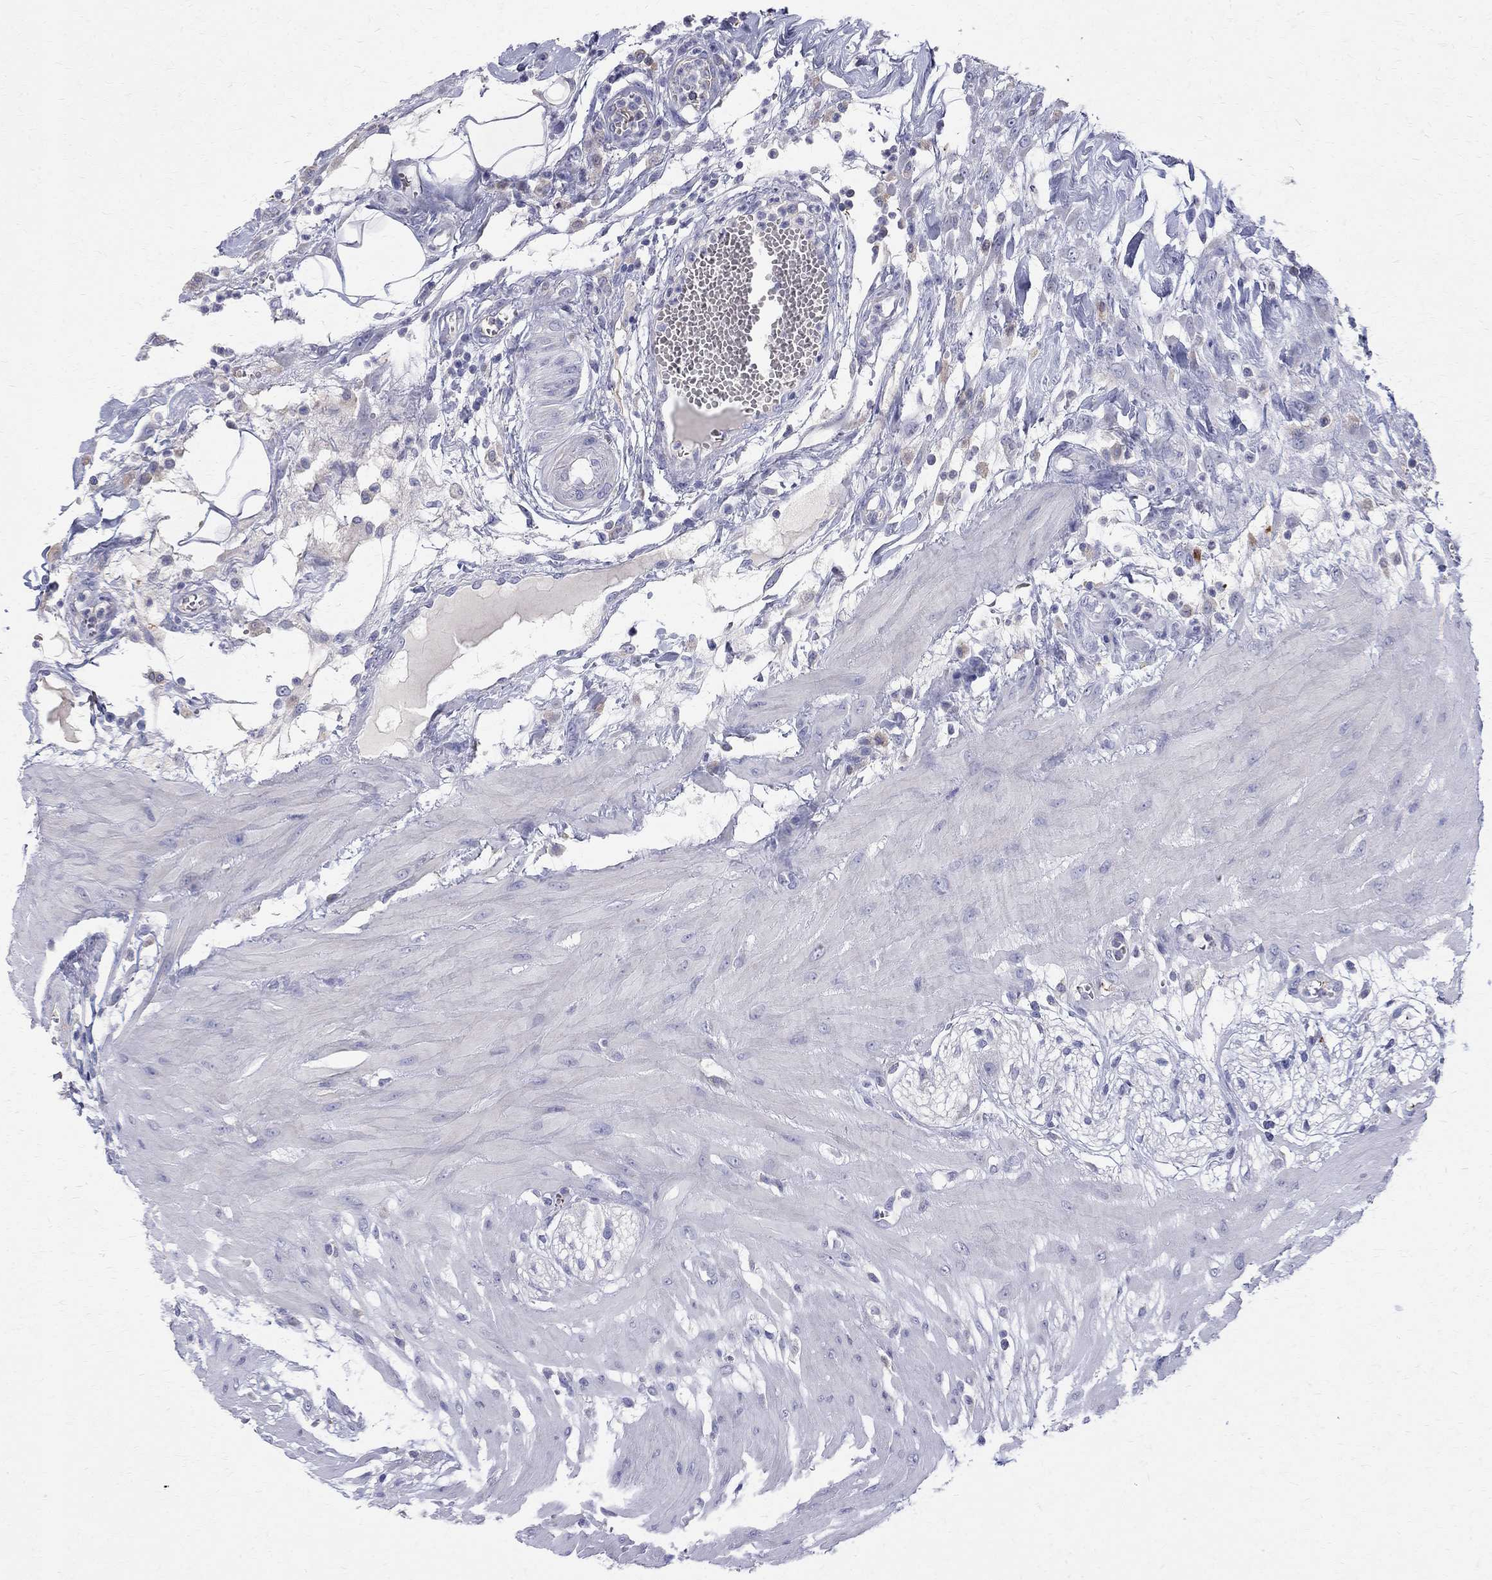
{"staining": {"intensity": "negative", "quantity": "none", "location": "none"}, "tissue": "colon", "cell_type": "Endothelial cells", "image_type": "normal", "snomed": [{"axis": "morphology", "description": "Normal tissue, NOS"}, {"axis": "morphology", "description": "Adenocarcinoma, NOS"}, {"axis": "topography", "description": "Colon"}], "caption": "This is a photomicrograph of IHC staining of unremarkable colon, which shows no staining in endothelial cells. (Brightfield microscopy of DAB (3,3'-diaminobenzidine) immunohistochemistry (IHC) at high magnification).", "gene": "AGER", "patient": {"sex": "male", "age": 65}}